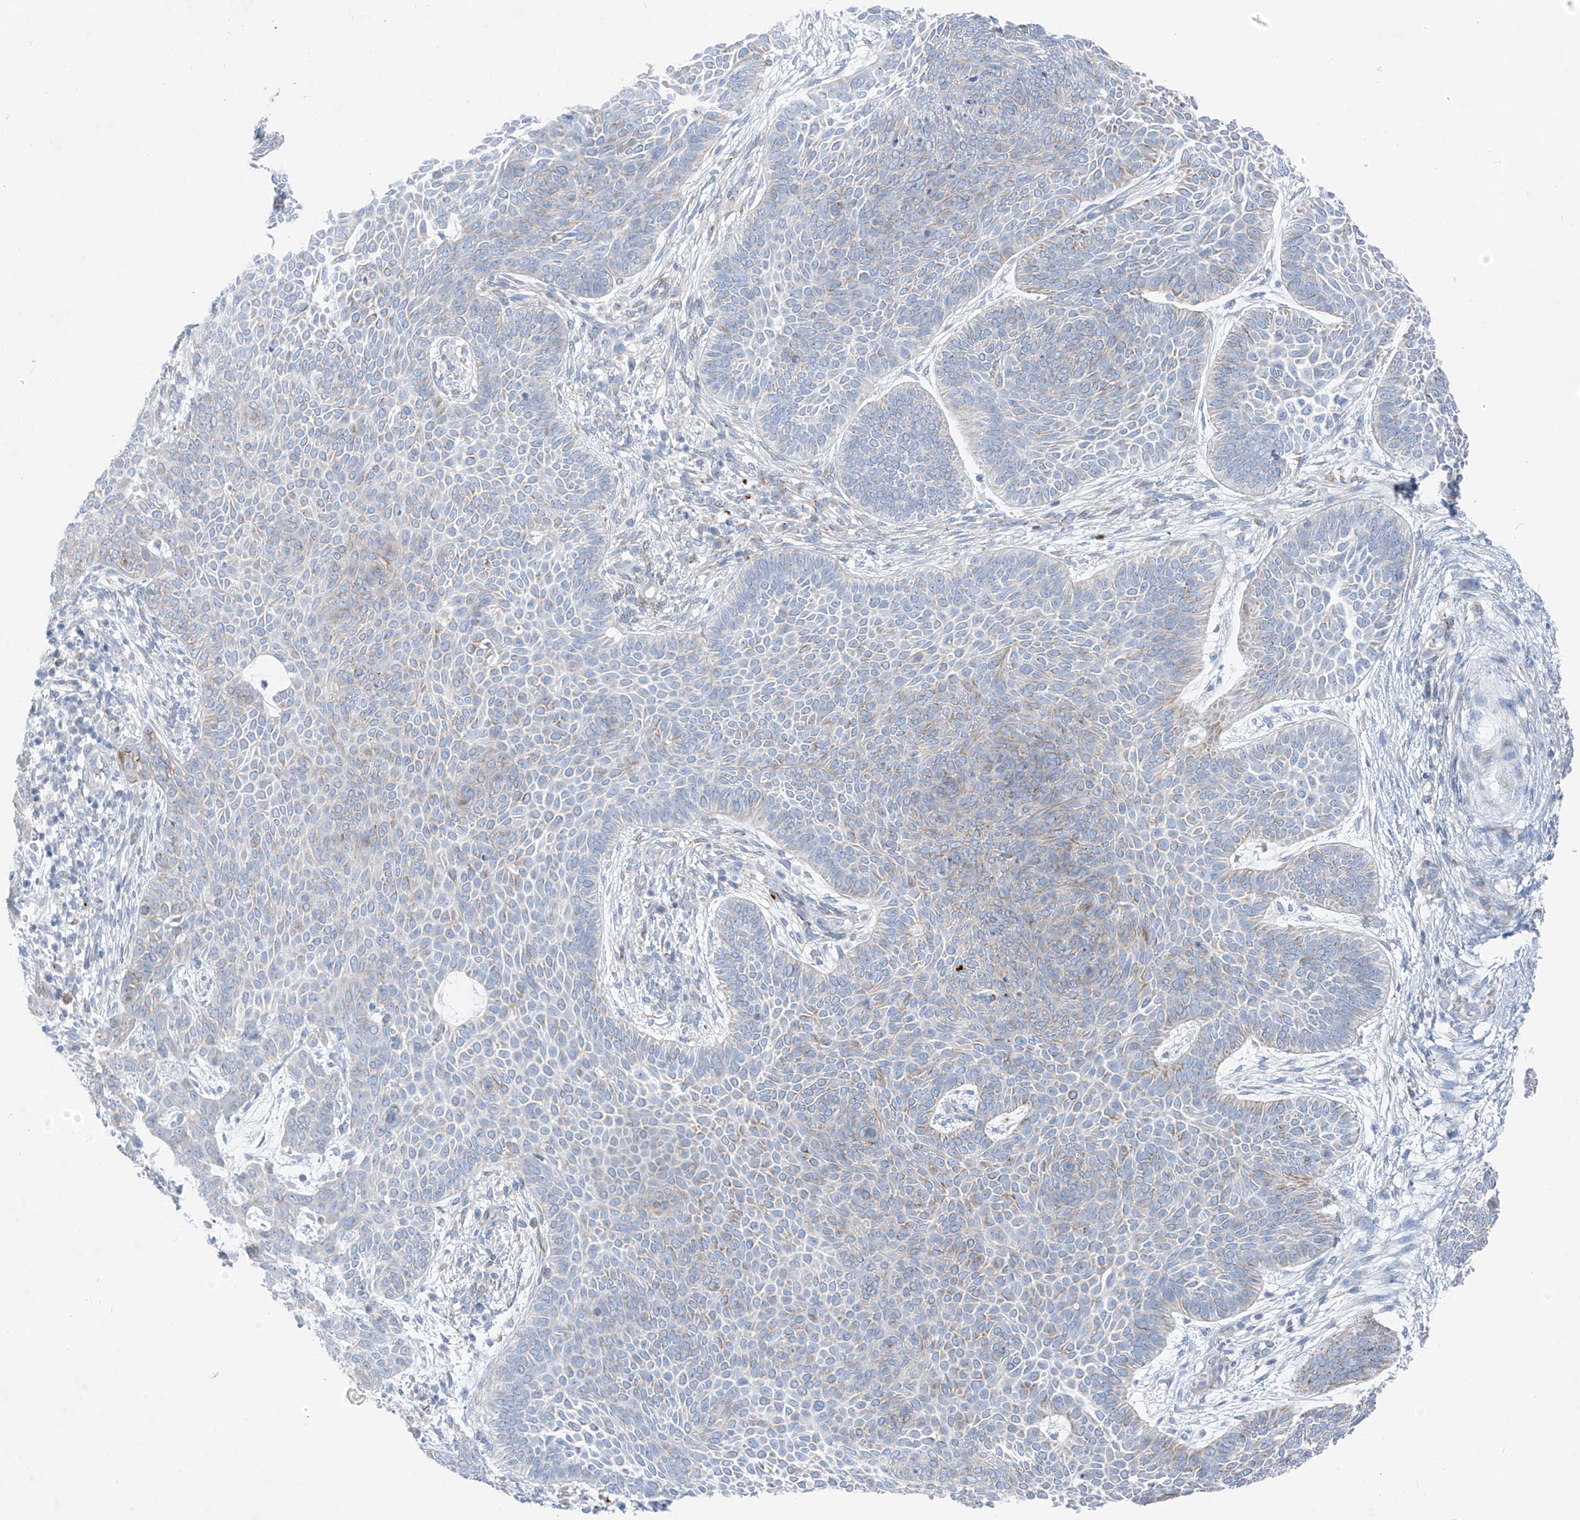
{"staining": {"intensity": "negative", "quantity": "none", "location": "none"}, "tissue": "skin cancer", "cell_type": "Tumor cells", "image_type": "cancer", "snomed": [{"axis": "morphology", "description": "Basal cell carcinoma"}, {"axis": "topography", "description": "Skin"}], "caption": "A histopathology image of human skin cancer is negative for staining in tumor cells.", "gene": "GPR137C", "patient": {"sex": "male", "age": 85}}